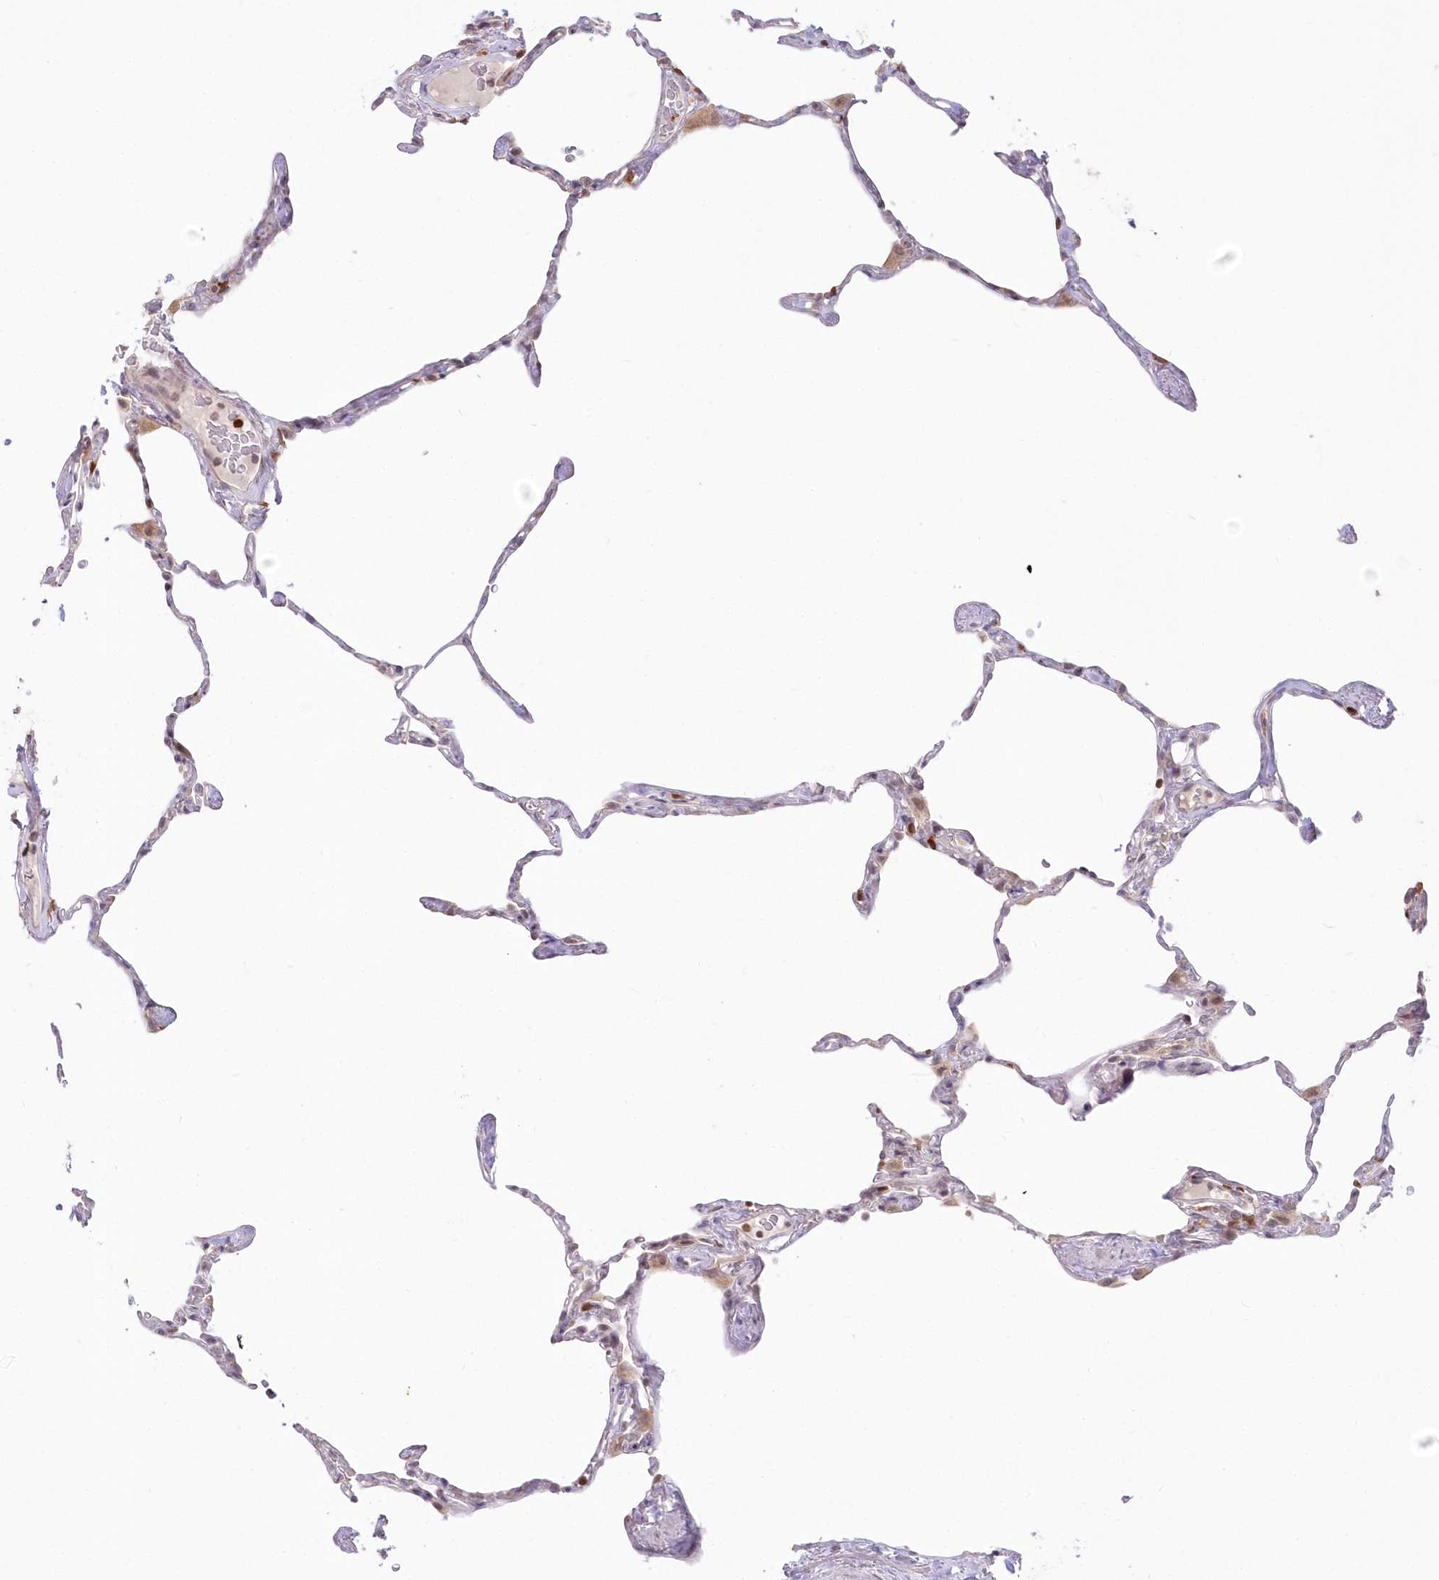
{"staining": {"intensity": "negative", "quantity": "none", "location": "none"}, "tissue": "lung", "cell_type": "Alveolar cells", "image_type": "normal", "snomed": [{"axis": "morphology", "description": "Normal tissue, NOS"}, {"axis": "topography", "description": "Lung"}], "caption": "The photomicrograph reveals no significant staining in alveolar cells of lung.", "gene": "MTMR3", "patient": {"sex": "male", "age": 65}}